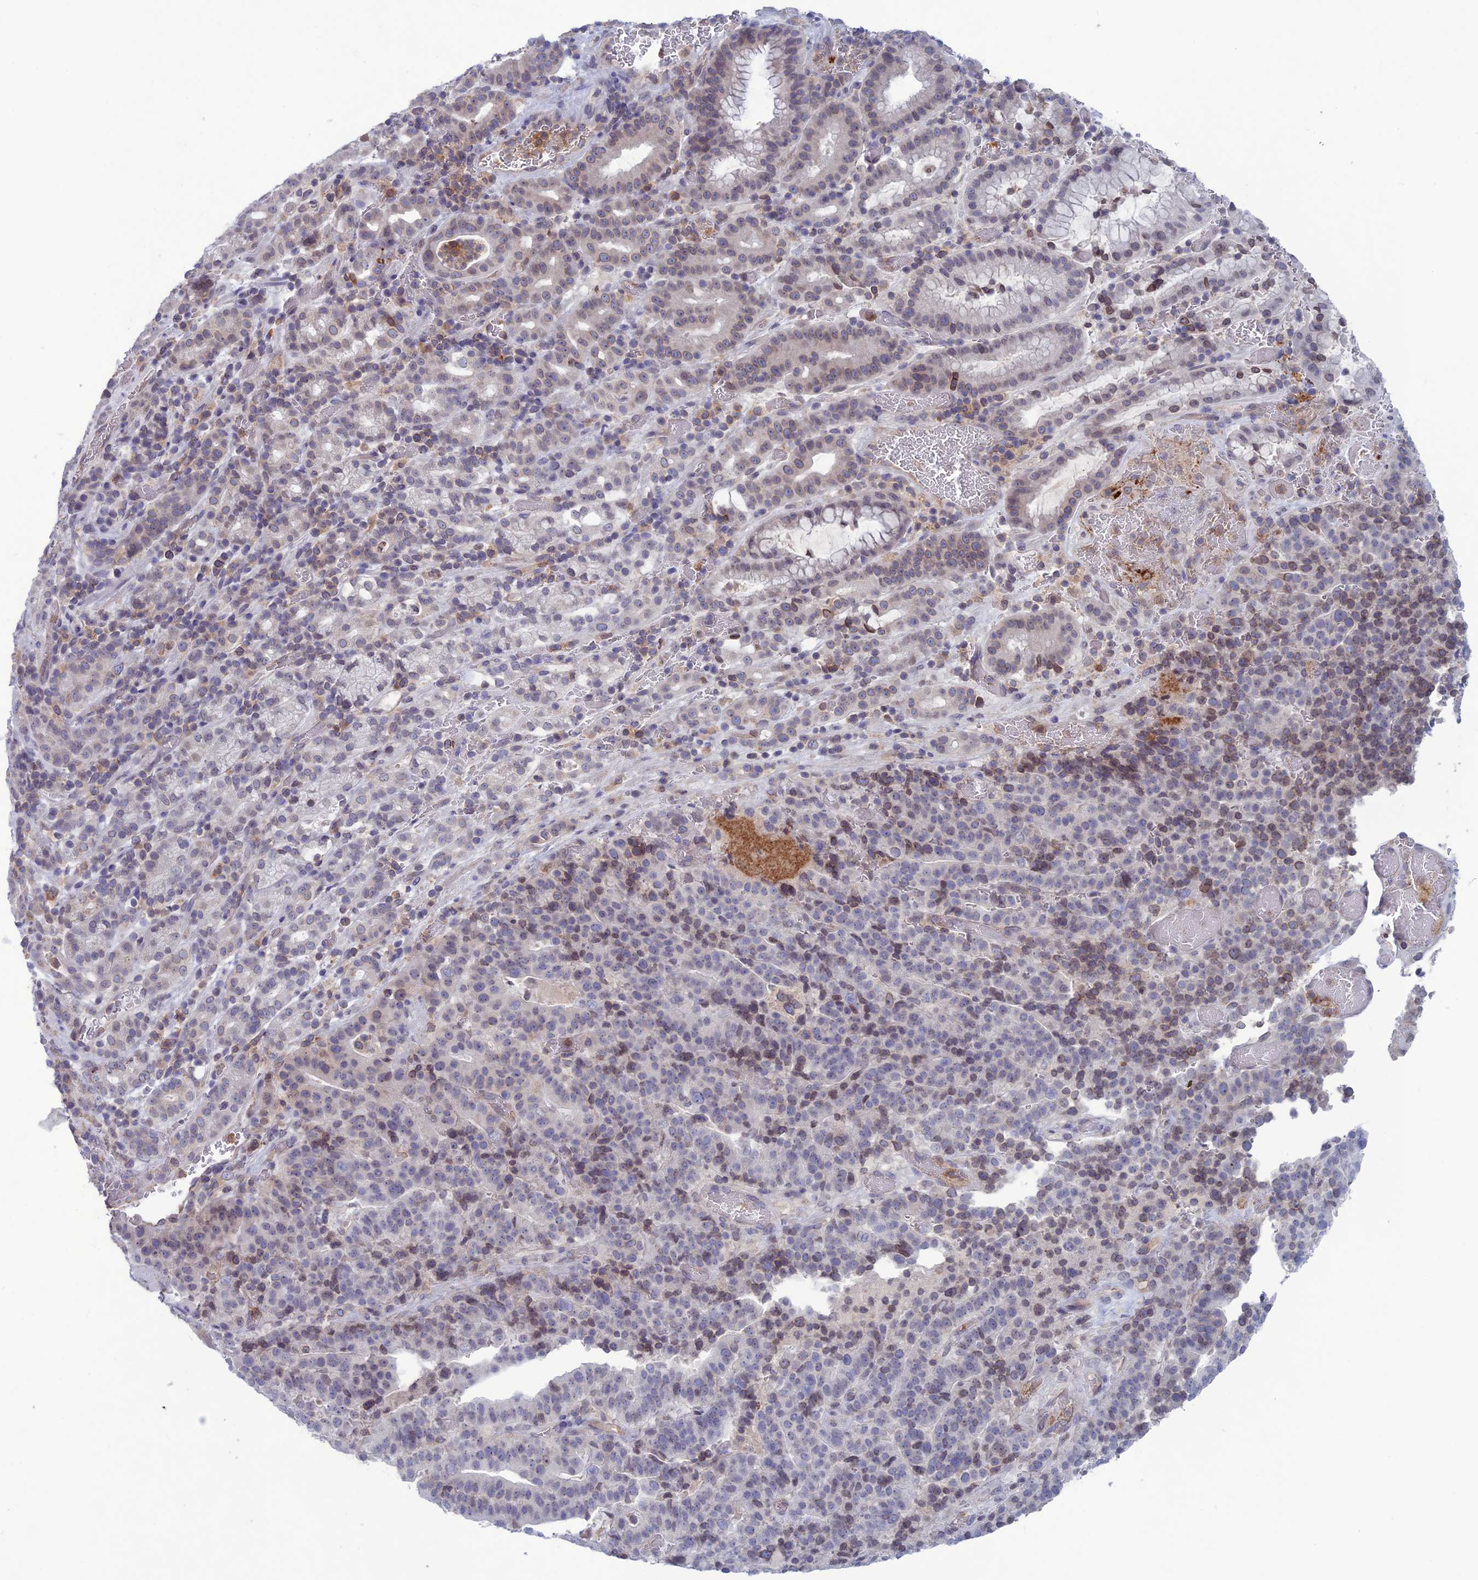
{"staining": {"intensity": "negative", "quantity": "none", "location": "none"}, "tissue": "stomach cancer", "cell_type": "Tumor cells", "image_type": "cancer", "snomed": [{"axis": "morphology", "description": "Adenocarcinoma, NOS"}, {"axis": "topography", "description": "Stomach"}], "caption": "A histopathology image of human stomach adenocarcinoma is negative for staining in tumor cells.", "gene": "WDR46", "patient": {"sex": "male", "age": 48}}